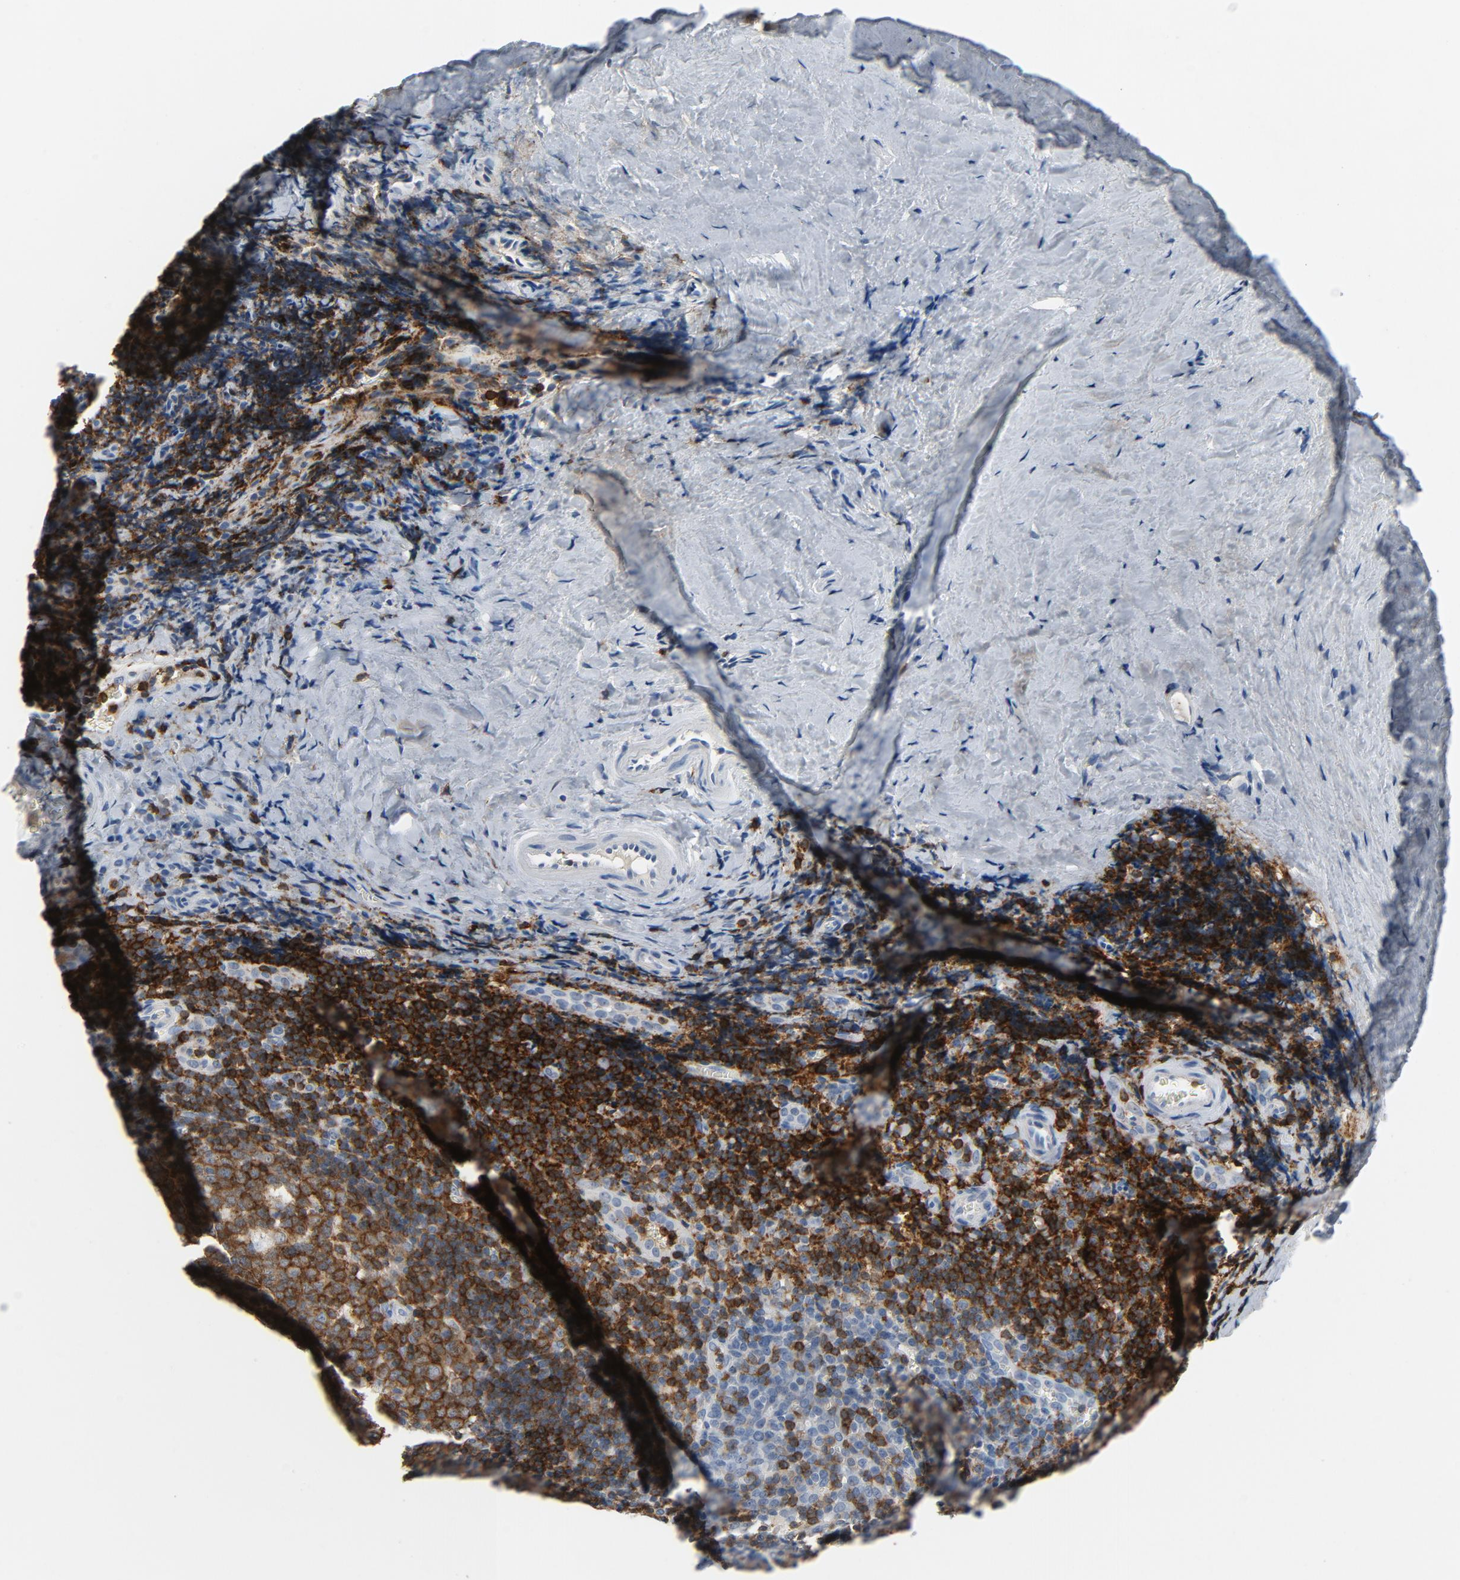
{"staining": {"intensity": "strong", "quantity": ">75%", "location": "cytoplasmic/membranous"}, "tissue": "tonsil", "cell_type": "Germinal center cells", "image_type": "normal", "snomed": [{"axis": "morphology", "description": "Normal tissue, NOS"}, {"axis": "topography", "description": "Tonsil"}], "caption": "Immunohistochemical staining of unremarkable human tonsil reveals >75% levels of strong cytoplasmic/membranous protein expression in approximately >75% of germinal center cells.", "gene": "LCK", "patient": {"sex": "male", "age": 20}}